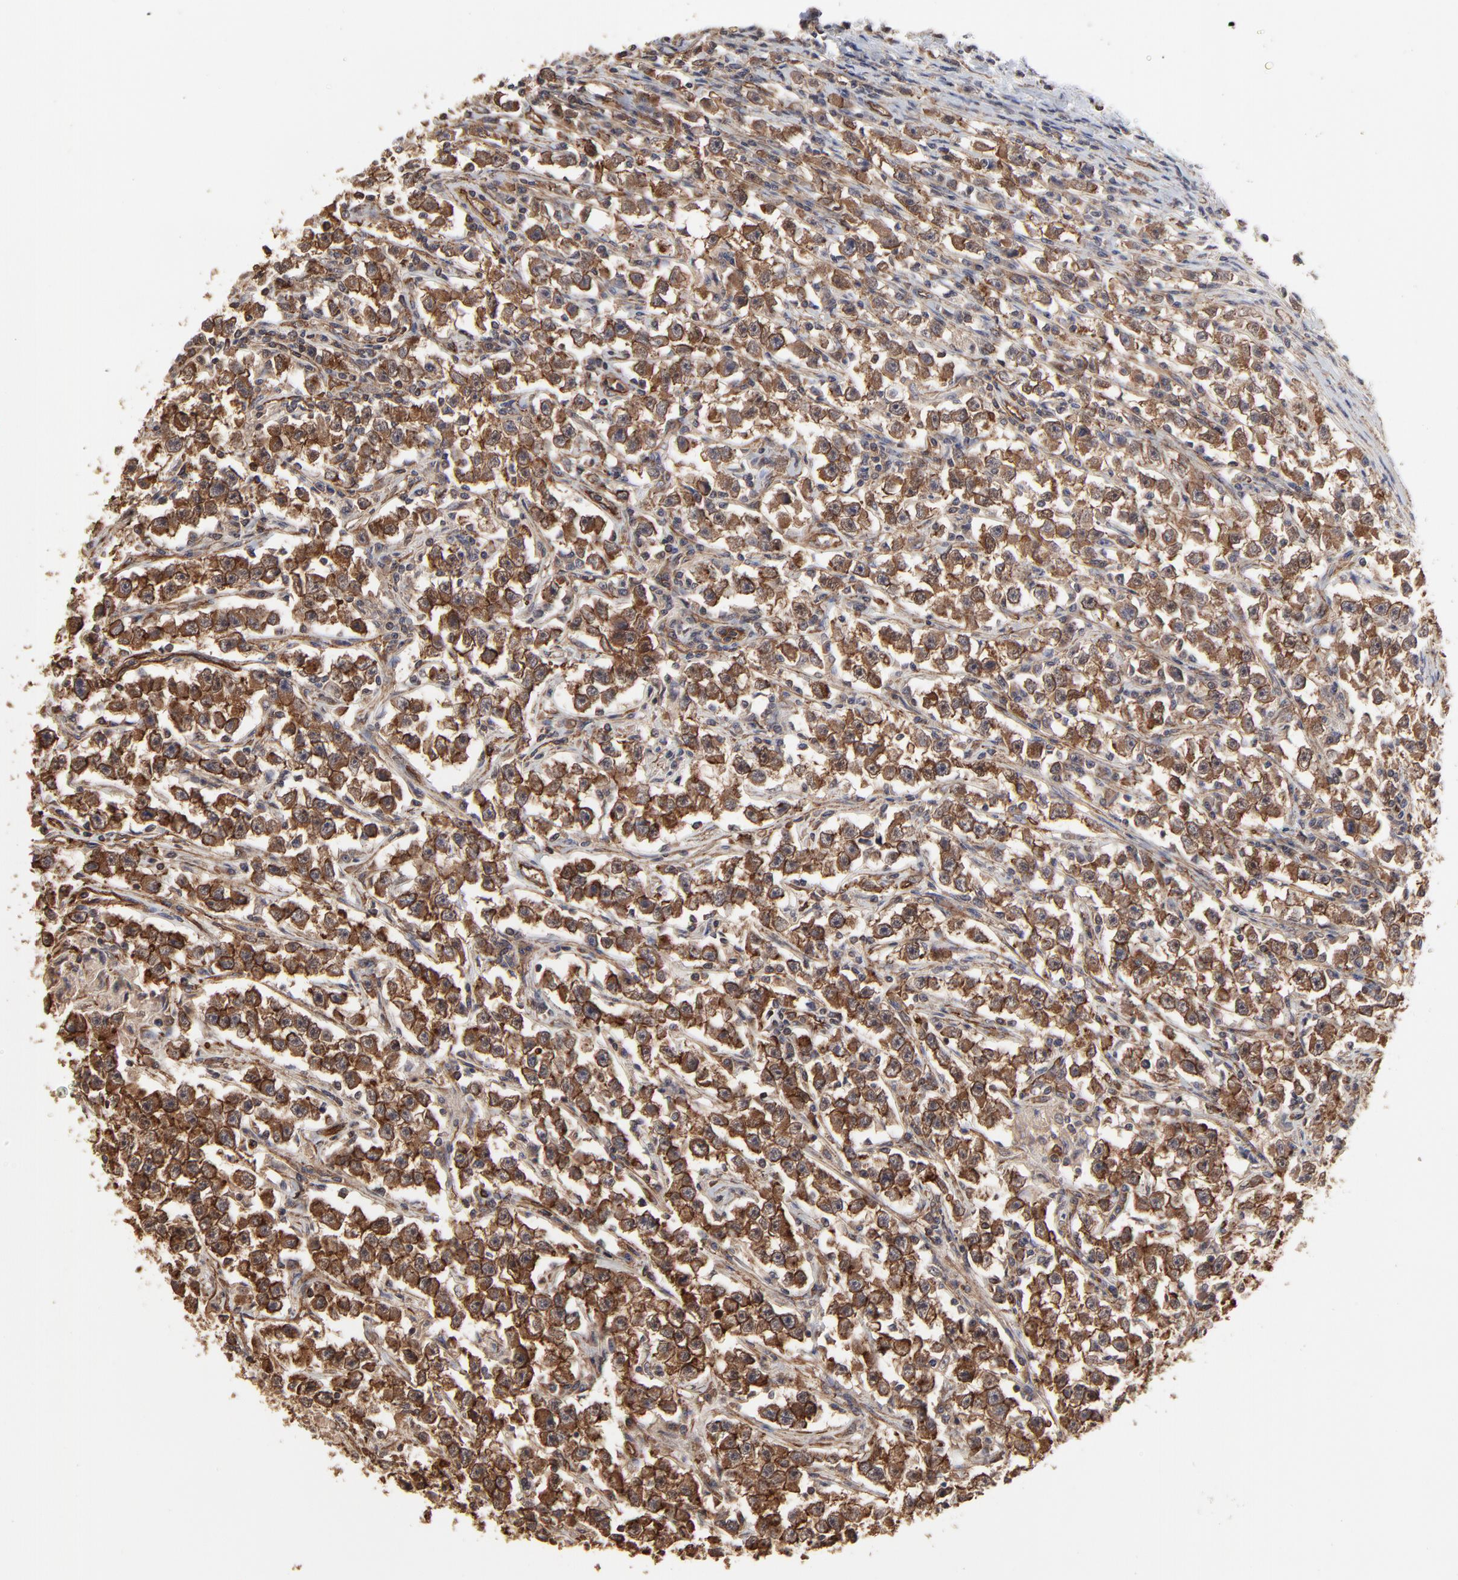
{"staining": {"intensity": "strong", "quantity": ">75%", "location": "cytoplasmic/membranous"}, "tissue": "testis cancer", "cell_type": "Tumor cells", "image_type": "cancer", "snomed": [{"axis": "morphology", "description": "Seminoma, NOS"}, {"axis": "topography", "description": "Testis"}], "caption": "Immunohistochemical staining of human testis cancer (seminoma) demonstrates high levels of strong cytoplasmic/membranous protein expression in about >75% of tumor cells.", "gene": "ARMT1", "patient": {"sex": "male", "age": 33}}